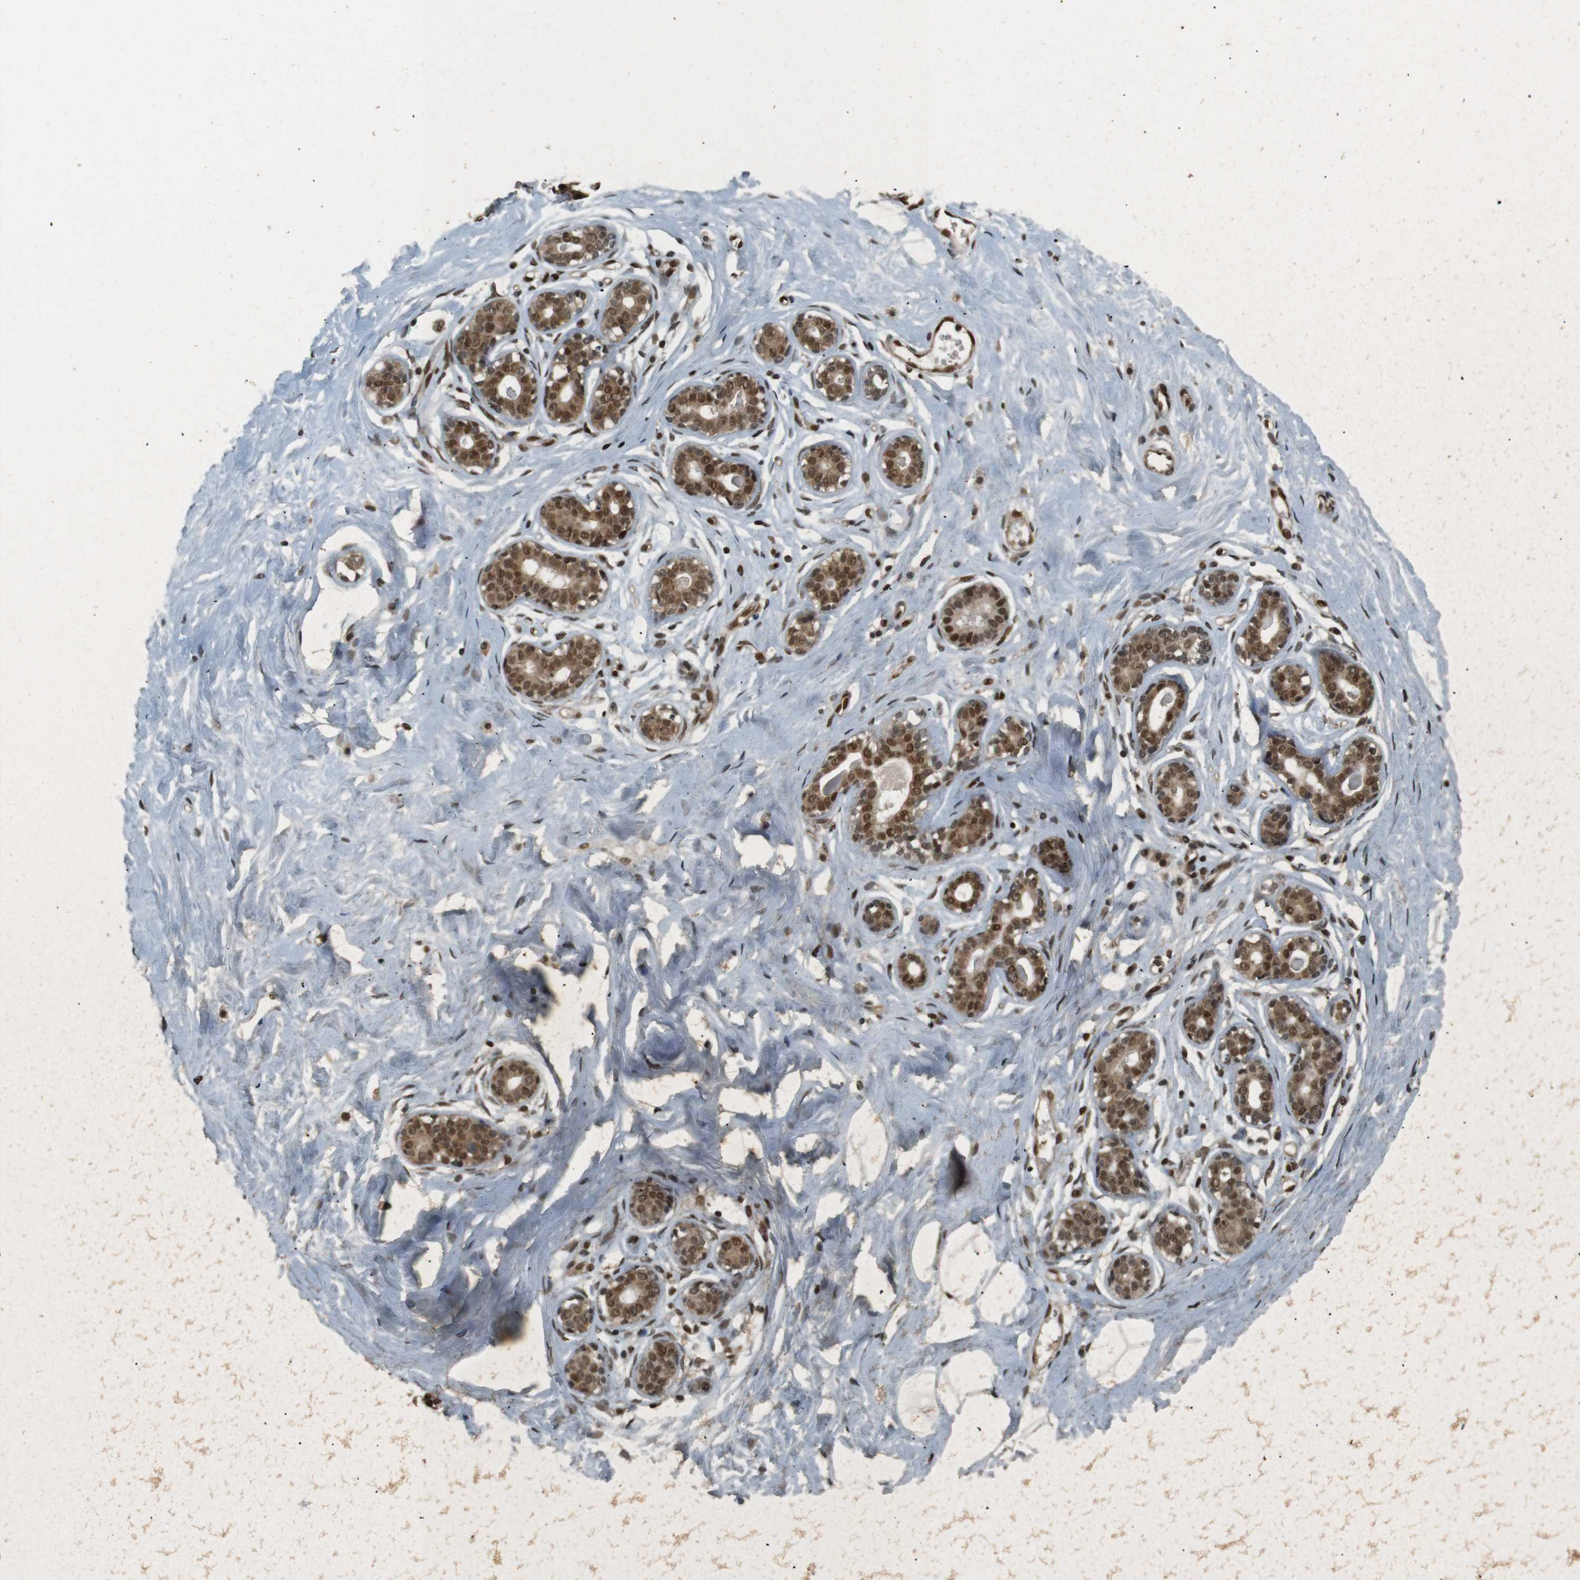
{"staining": {"intensity": "moderate", "quantity": "25%-75%", "location": "nuclear"}, "tissue": "breast", "cell_type": "Adipocytes", "image_type": "normal", "snomed": [{"axis": "morphology", "description": "Normal tissue, NOS"}, {"axis": "topography", "description": "Breast"}], "caption": "Immunohistochemistry (IHC) image of unremarkable breast stained for a protein (brown), which shows medium levels of moderate nuclear staining in approximately 25%-75% of adipocytes.", "gene": "NHEJ1", "patient": {"sex": "female", "age": 23}}